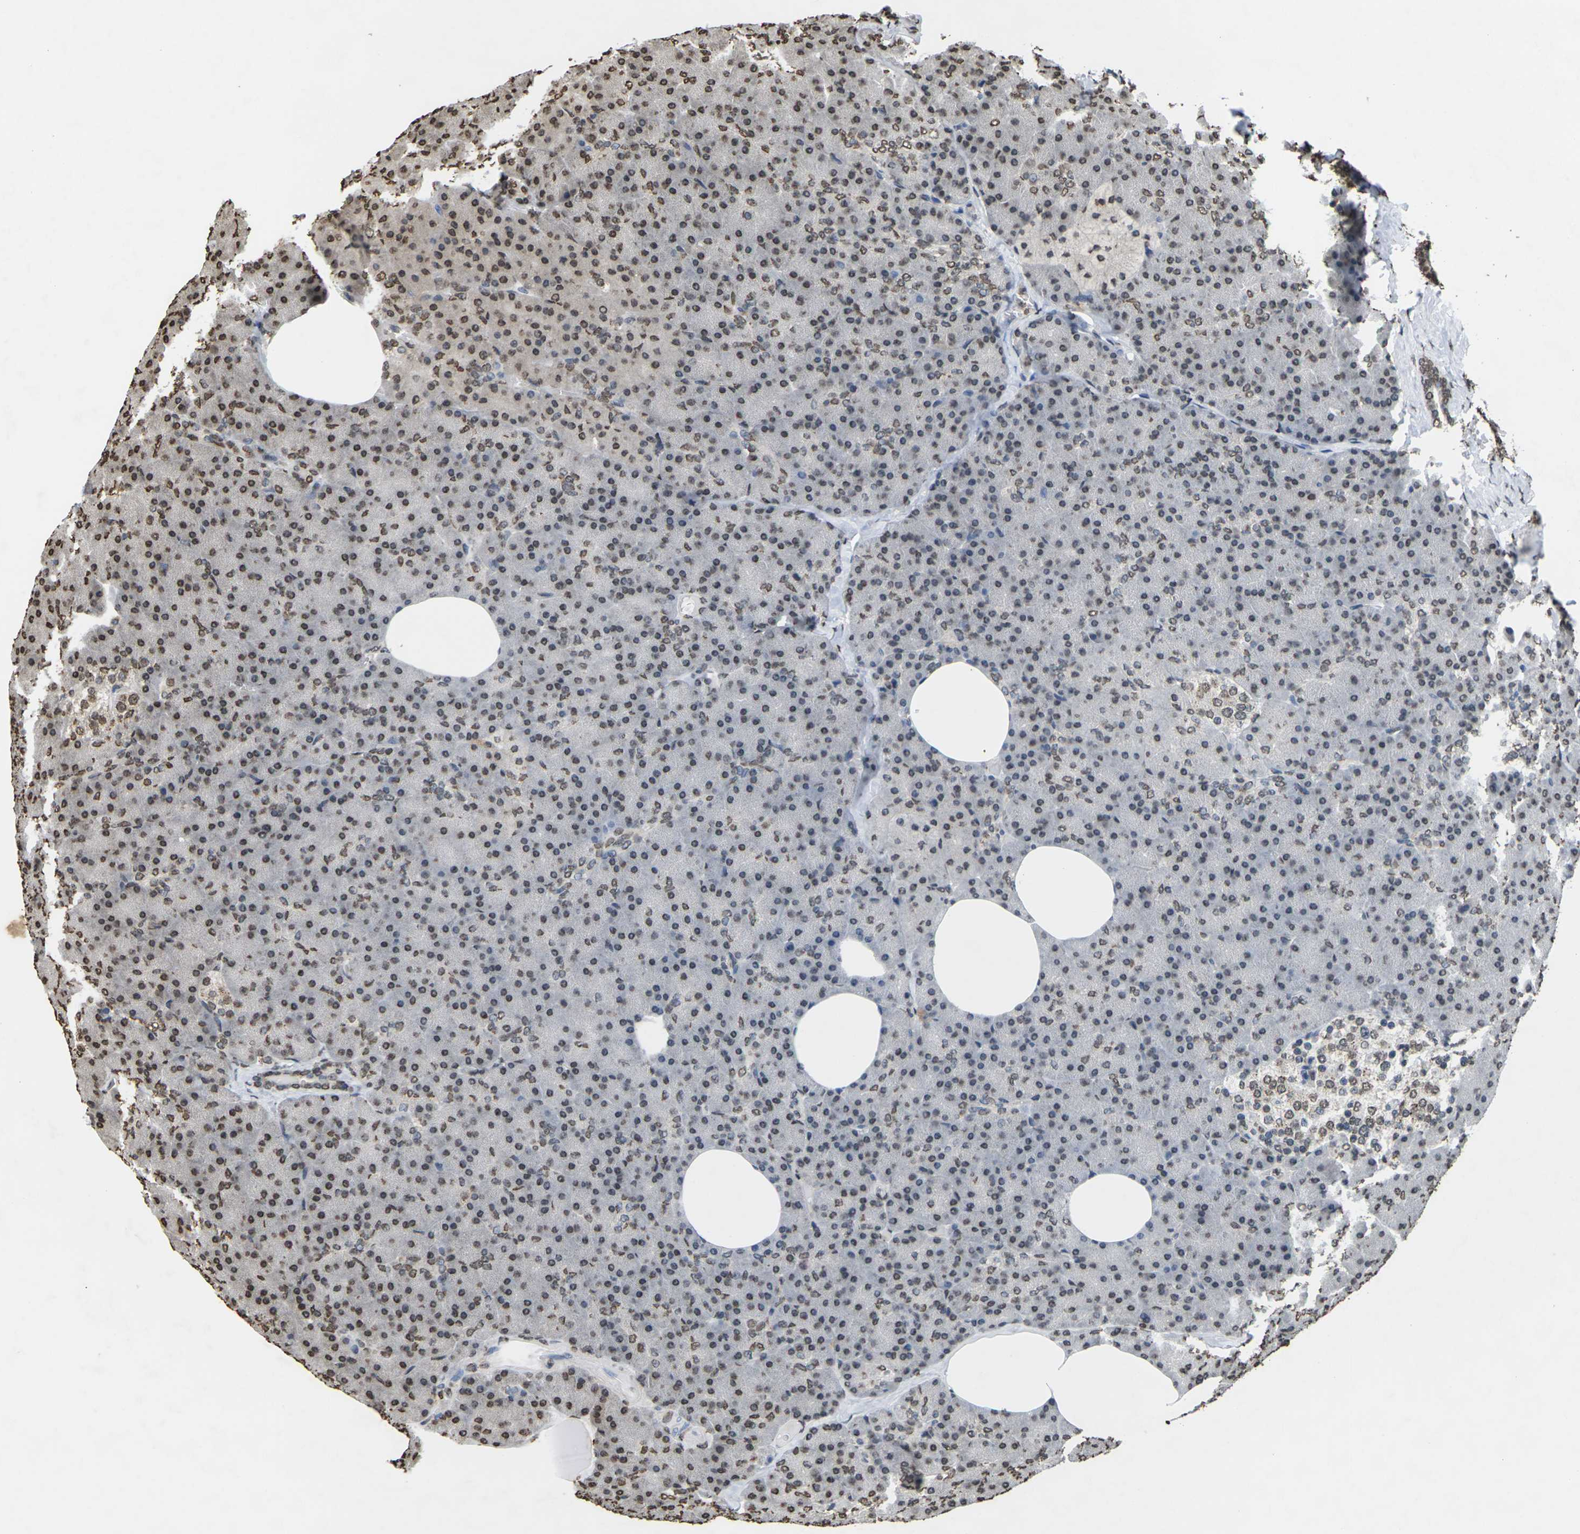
{"staining": {"intensity": "moderate", "quantity": ">75%", "location": "nuclear"}, "tissue": "pancreas", "cell_type": "Exocrine glandular cells", "image_type": "normal", "snomed": [{"axis": "morphology", "description": "Normal tissue, NOS"}, {"axis": "topography", "description": "Pancreas"}], "caption": "Protein expression by immunohistochemistry (IHC) exhibits moderate nuclear expression in about >75% of exocrine glandular cells in normal pancreas. (brown staining indicates protein expression, while blue staining denotes nuclei).", "gene": "EMSY", "patient": {"sex": "female", "age": 35}}